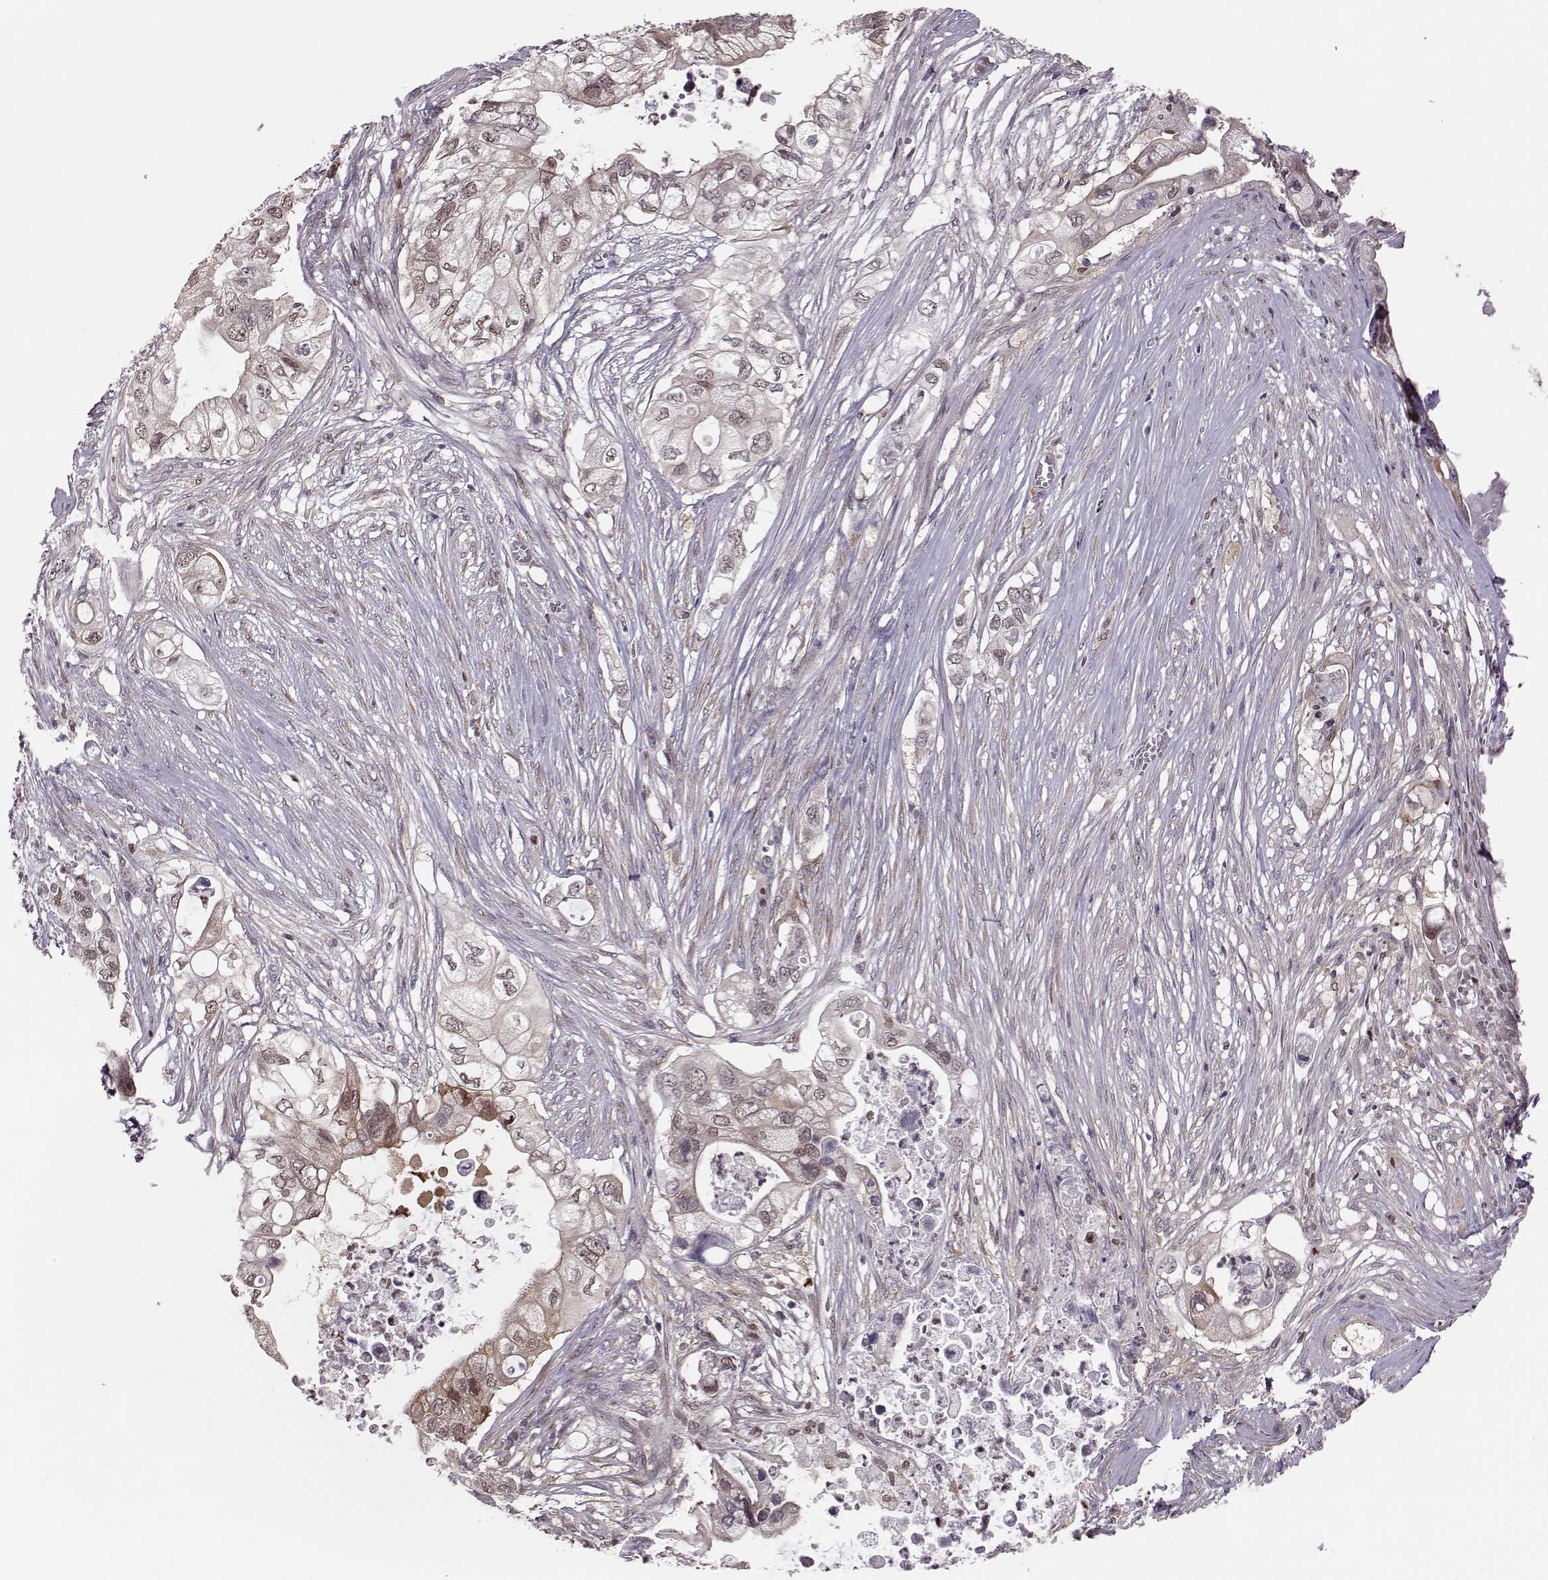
{"staining": {"intensity": "weak", "quantity": "25%-75%", "location": "nuclear"}, "tissue": "pancreatic cancer", "cell_type": "Tumor cells", "image_type": "cancer", "snomed": [{"axis": "morphology", "description": "Adenocarcinoma, NOS"}, {"axis": "topography", "description": "Pancreas"}], "caption": "Pancreatic cancer tissue displays weak nuclear positivity in about 25%-75% of tumor cells, visualized by immunohistochemistry.", "gene": "KLF6", "patient": {"sex": "female", "age": 72}}